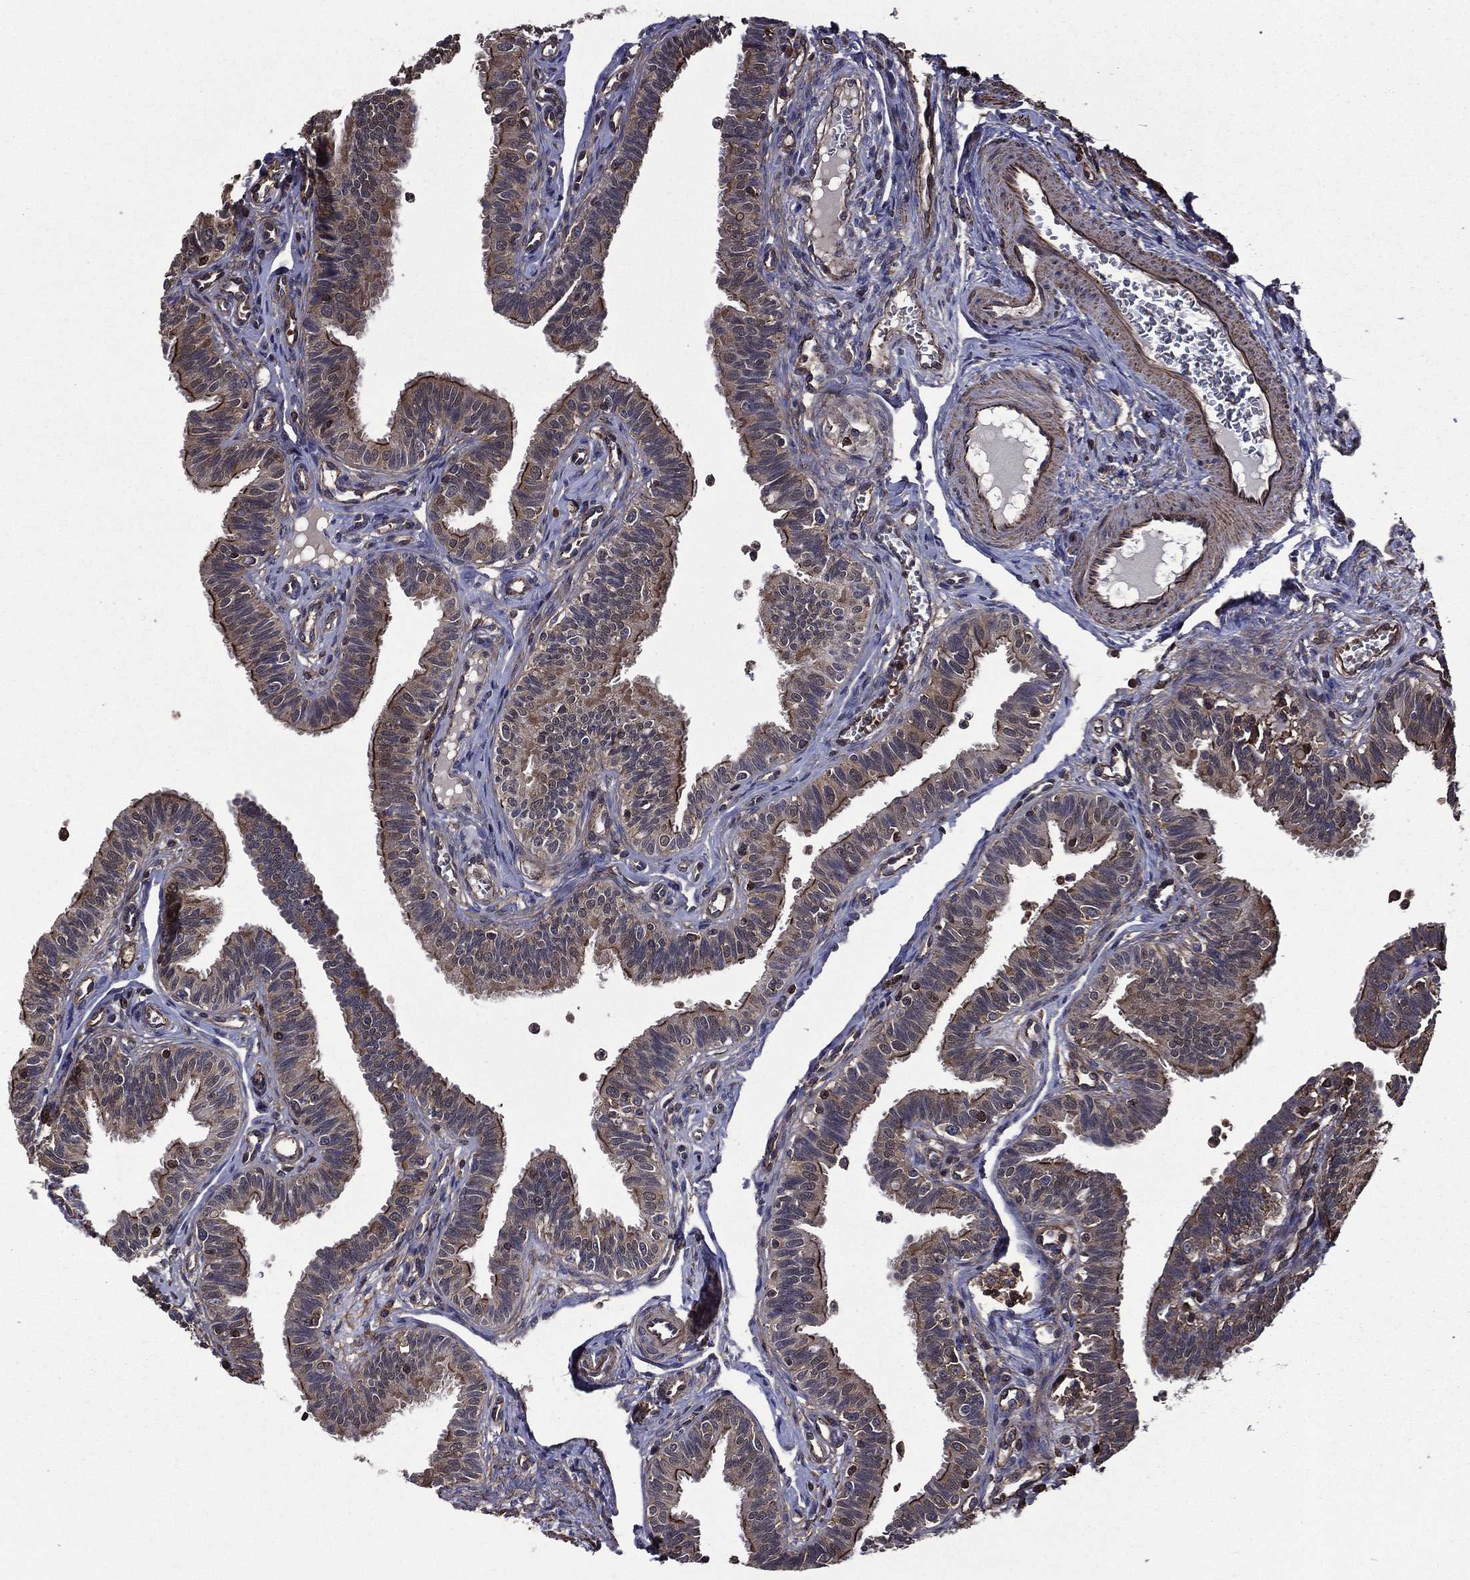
{"staining": {"intensity": "strong", "quantity": "25%-75%", "location": "cytoplasmic/membranous"}, "tissue": "fallopian tube", "cell_type": "Glandular cells", "image_type": "normal", "snomed": [{"axis": "morphology", "description": "Normal tissue, NOS"}, {"axis": "topography", "description": "Fallopian tube"}], "caption": "Immunohistochemistry (IHC) of normal human fallopian tube shows high levels of strong cytoplasmic/membranous staining in about 25%-75% of glandular cells.", "gene": "PLPP3", "patient": {"sex": "female", "age": 36}}